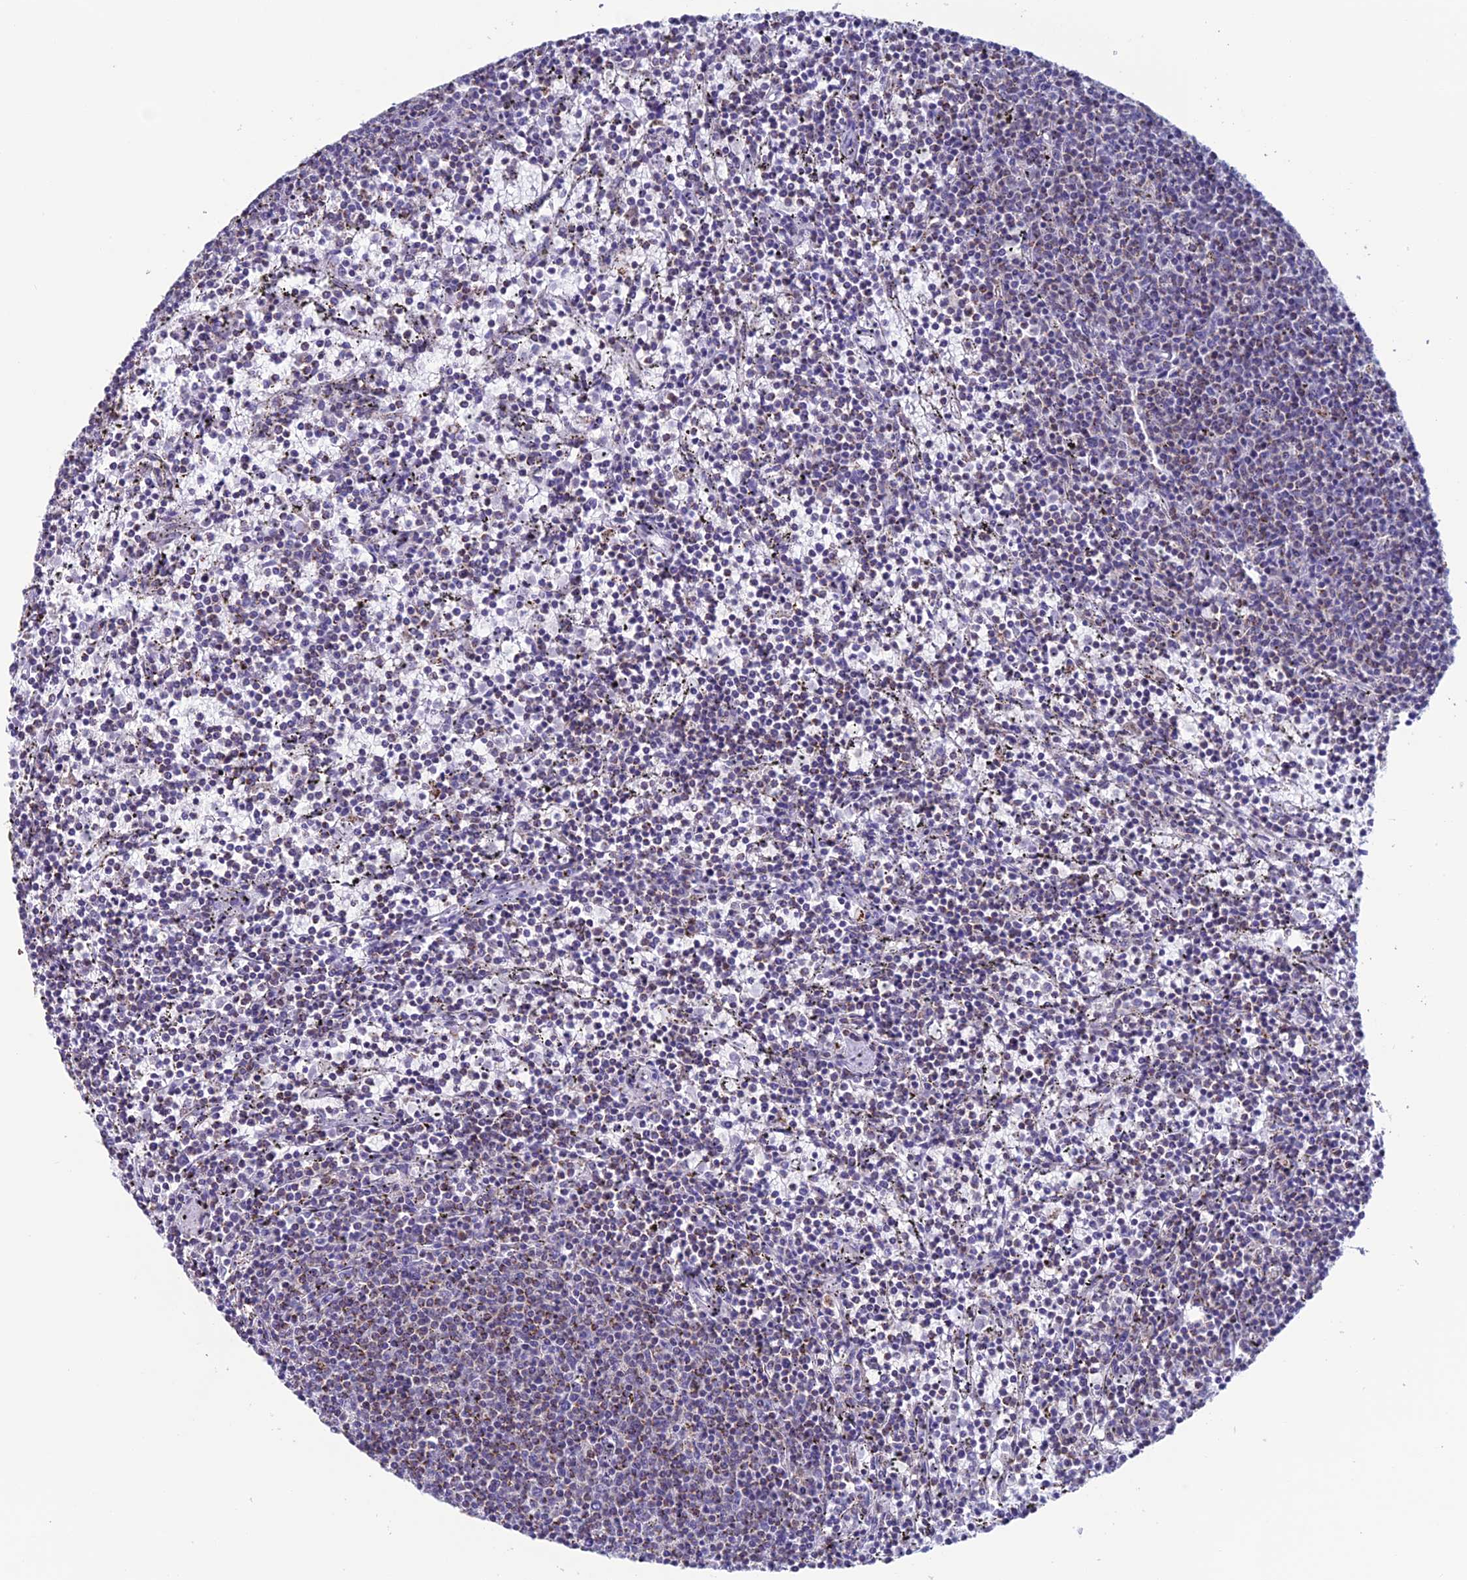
{"staining": {"intensity": "weak", "quantity": "<25%", "location": "cytoplasmic/membranous"}, "tissue": "lymphoma", "cell_type": "Tumor cells", "image_type": "cancer", "snomed": [{"axis": "morphology", "description": "Malignant lymphoma, non-Hodgkin's type, Low grade"}, {"axis": "topography", "description": "Spleen"}], "caption": "DAB (3,3'-diaminobenzidine) immunohistochemical staining of low-grade malignant lymphoma, non-Hodgkin's type shows no significant expression in tumor cells.", "gene": "ZNG1B", "patient": {"sex": "female", "age": 50}}